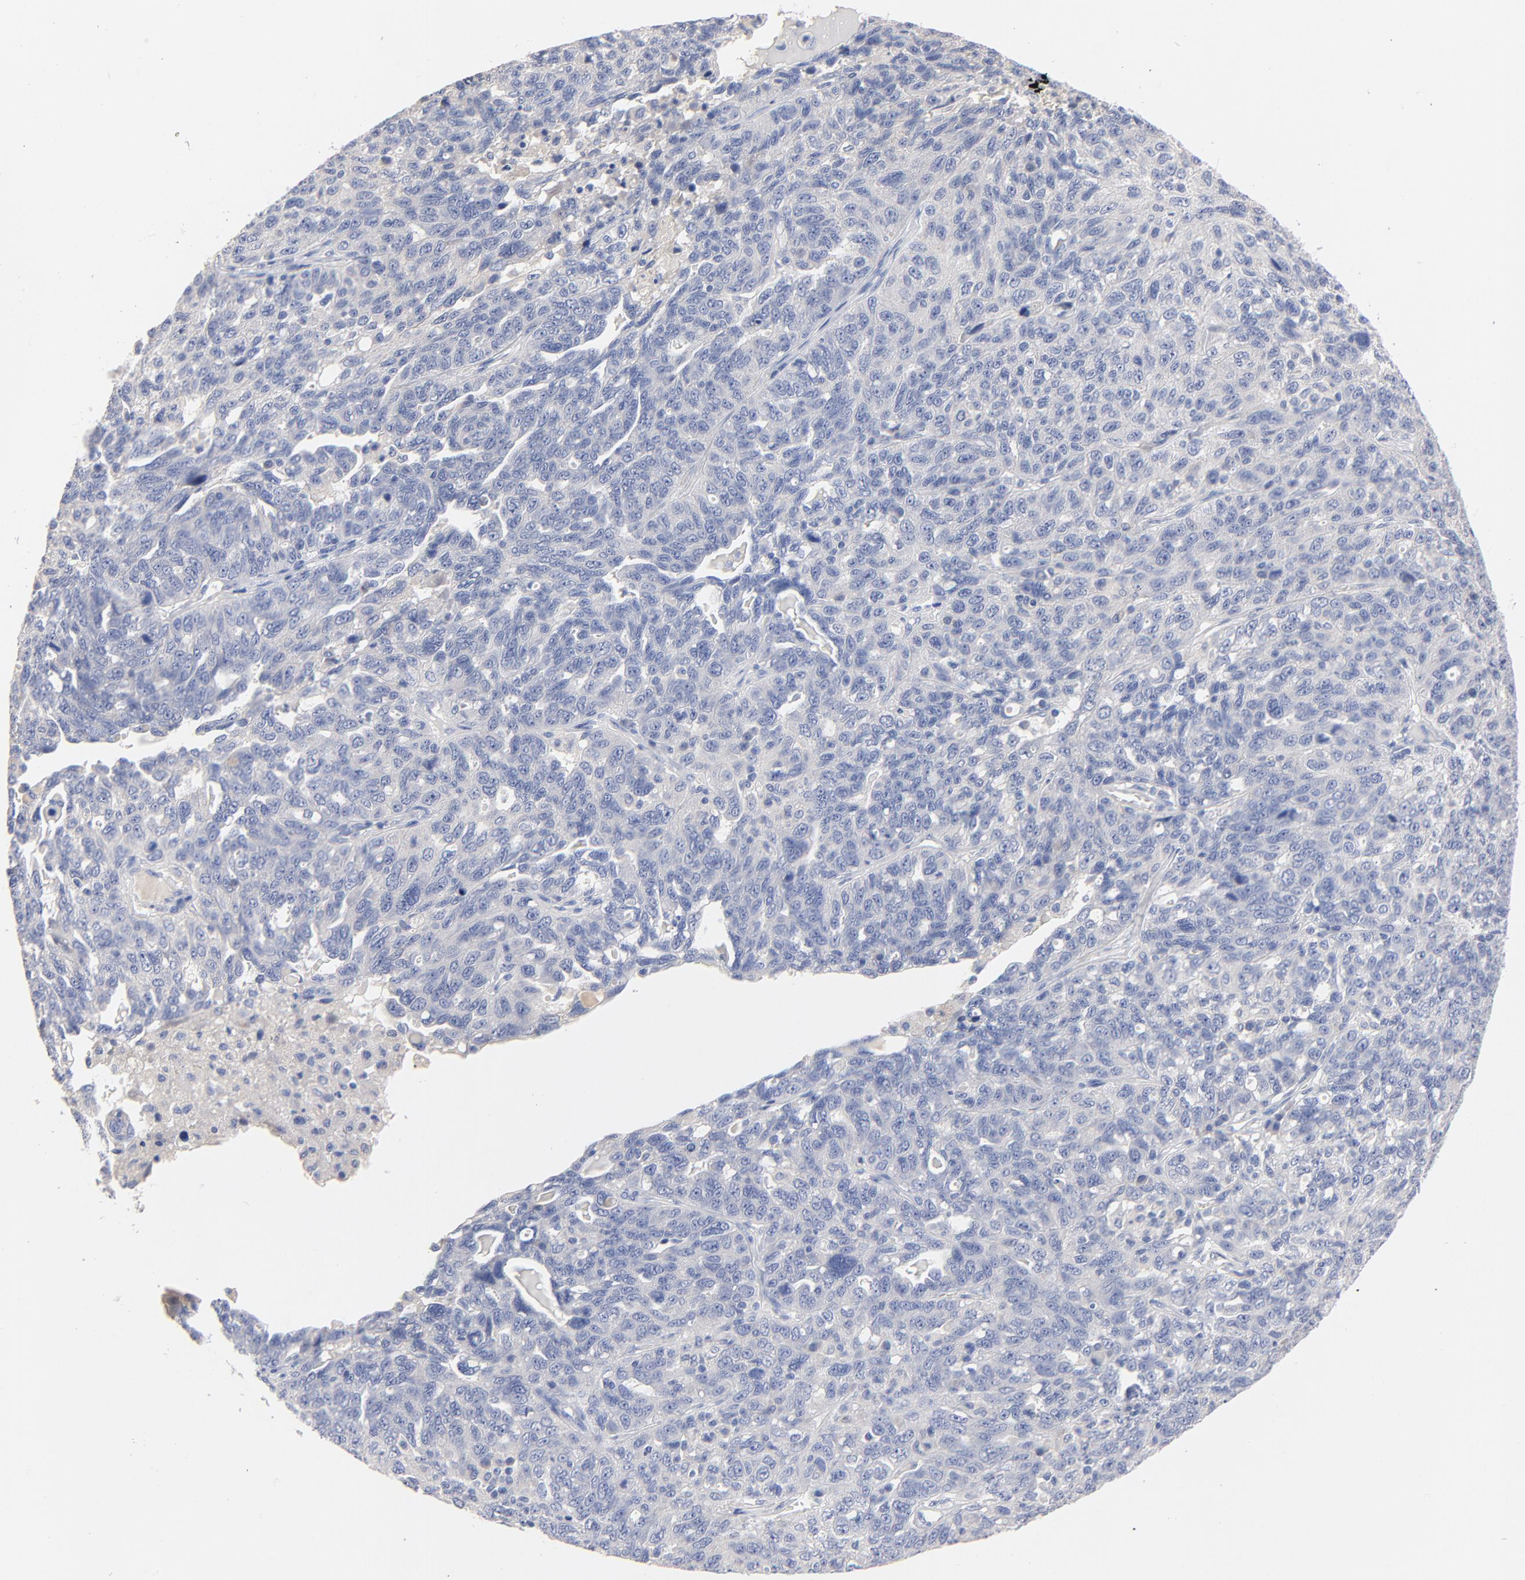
{"staining": {"intensity": "negative", "quantity": "none", "location": "none"}, "tissue": "ovarian cancer", "cell_type": "Tumor cells", "image_type": "cancer", "snomed": [{"axis": "morphology", "description": "Cystadenocarcinoma, serous, NOS"}, {"axis": "topography", "description": "Ovary"}], "caption": "High power microscopy photomicrograph of an immunohistochemistry (IHC) photomicrograph of ovarian cancer, revealing no significant positivity in tumor cells.", "gene": "CPS1", "patient": {"sex": "female", "age": 71}}